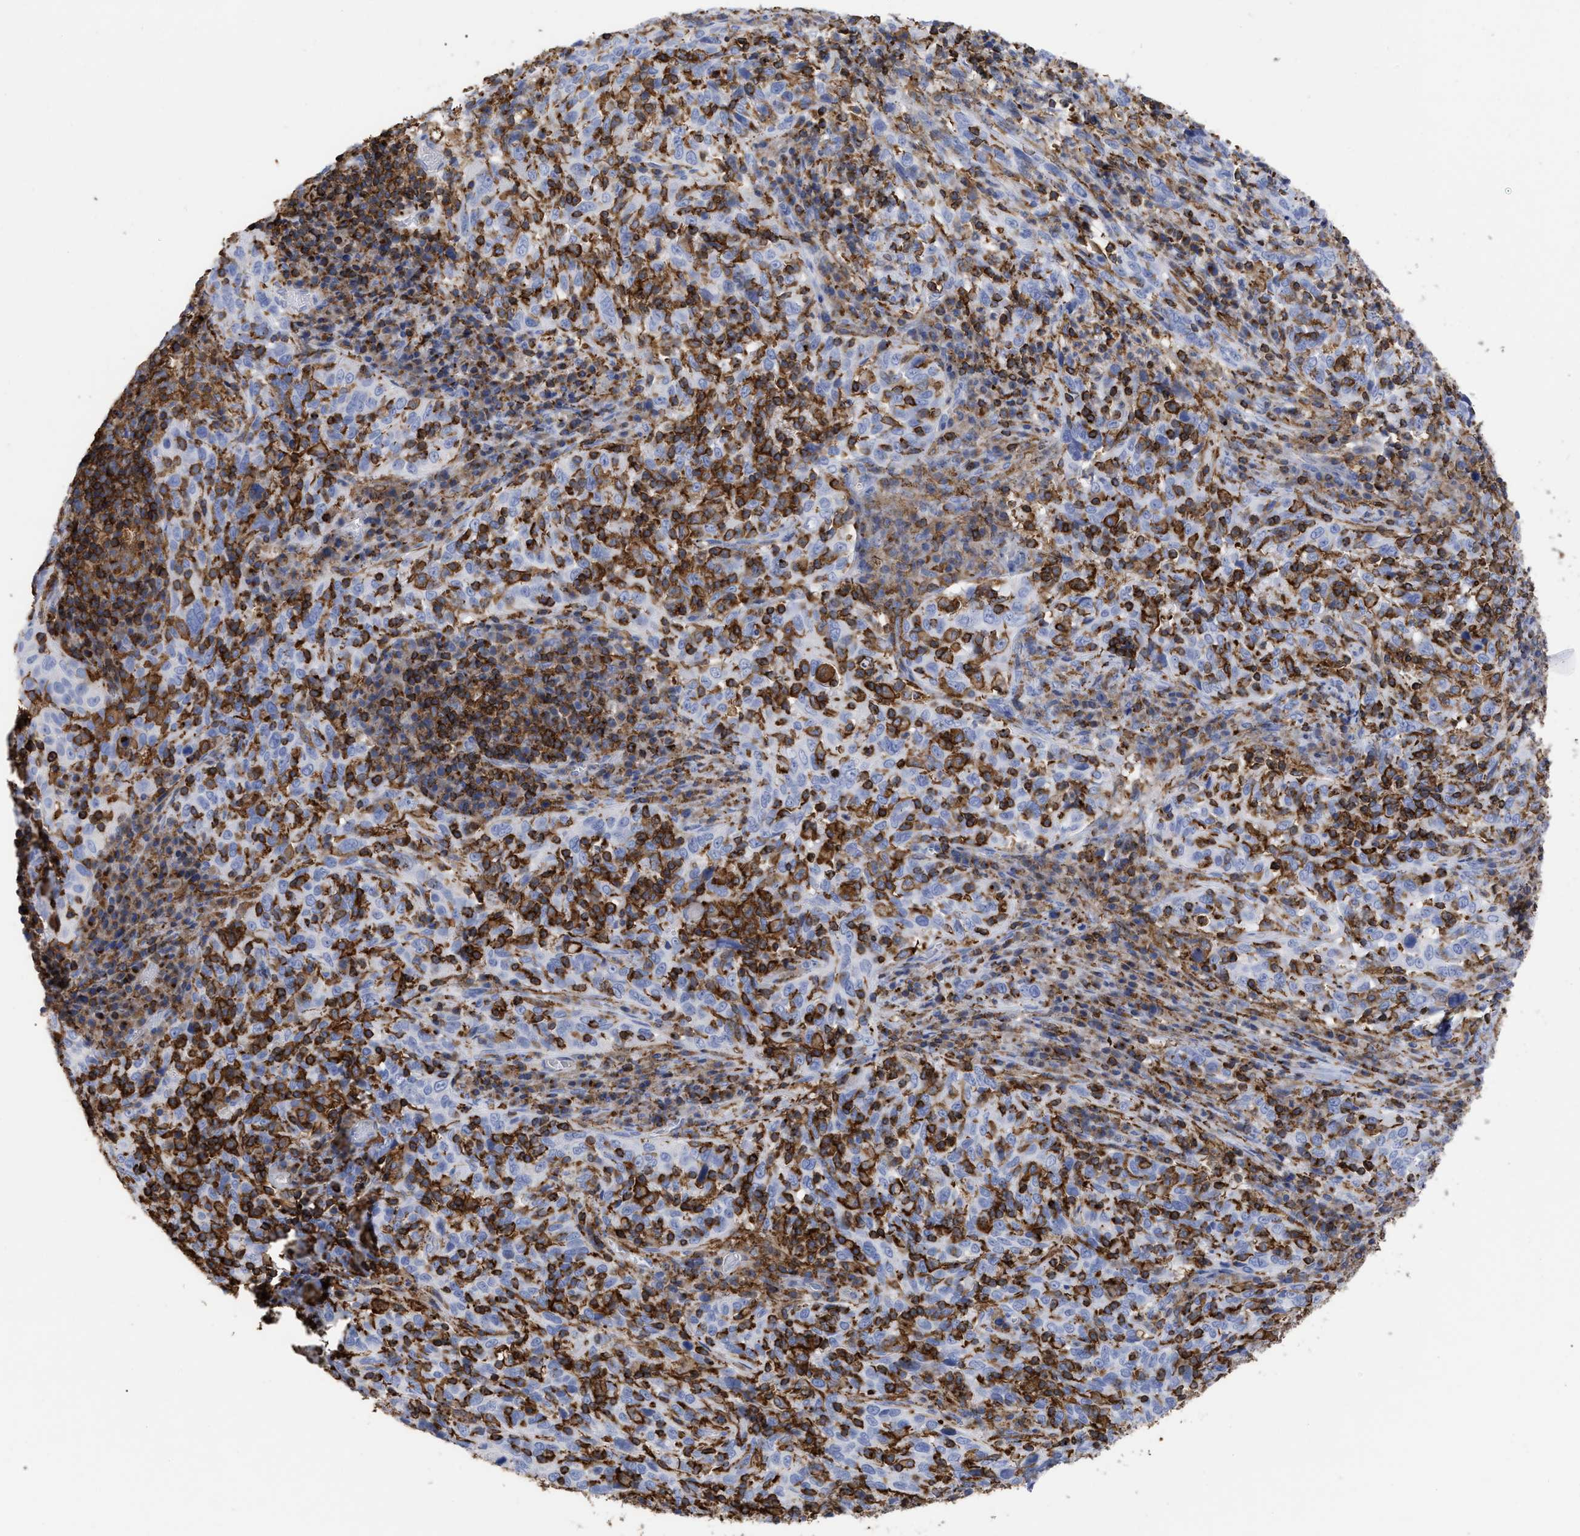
{"staining": {"intensity": "negative", "quantity": "none", "location": "none"}, "tissue": "cervical cancer", "cell_type": "Tumor cells", "image_type": "cancer", "snomed": [{"axis": "morphology", "description": "Squamous cell carcinoma, NOS"}, {"axis": "topography", "description": "Cervix"}], "caption": "Protein analysis of squamous cell carcinoma (cervical) exhibits no significant positivity in tumor cells.", "gene": "HCLS1", "patient": {"sex": "female", "age": 46}}